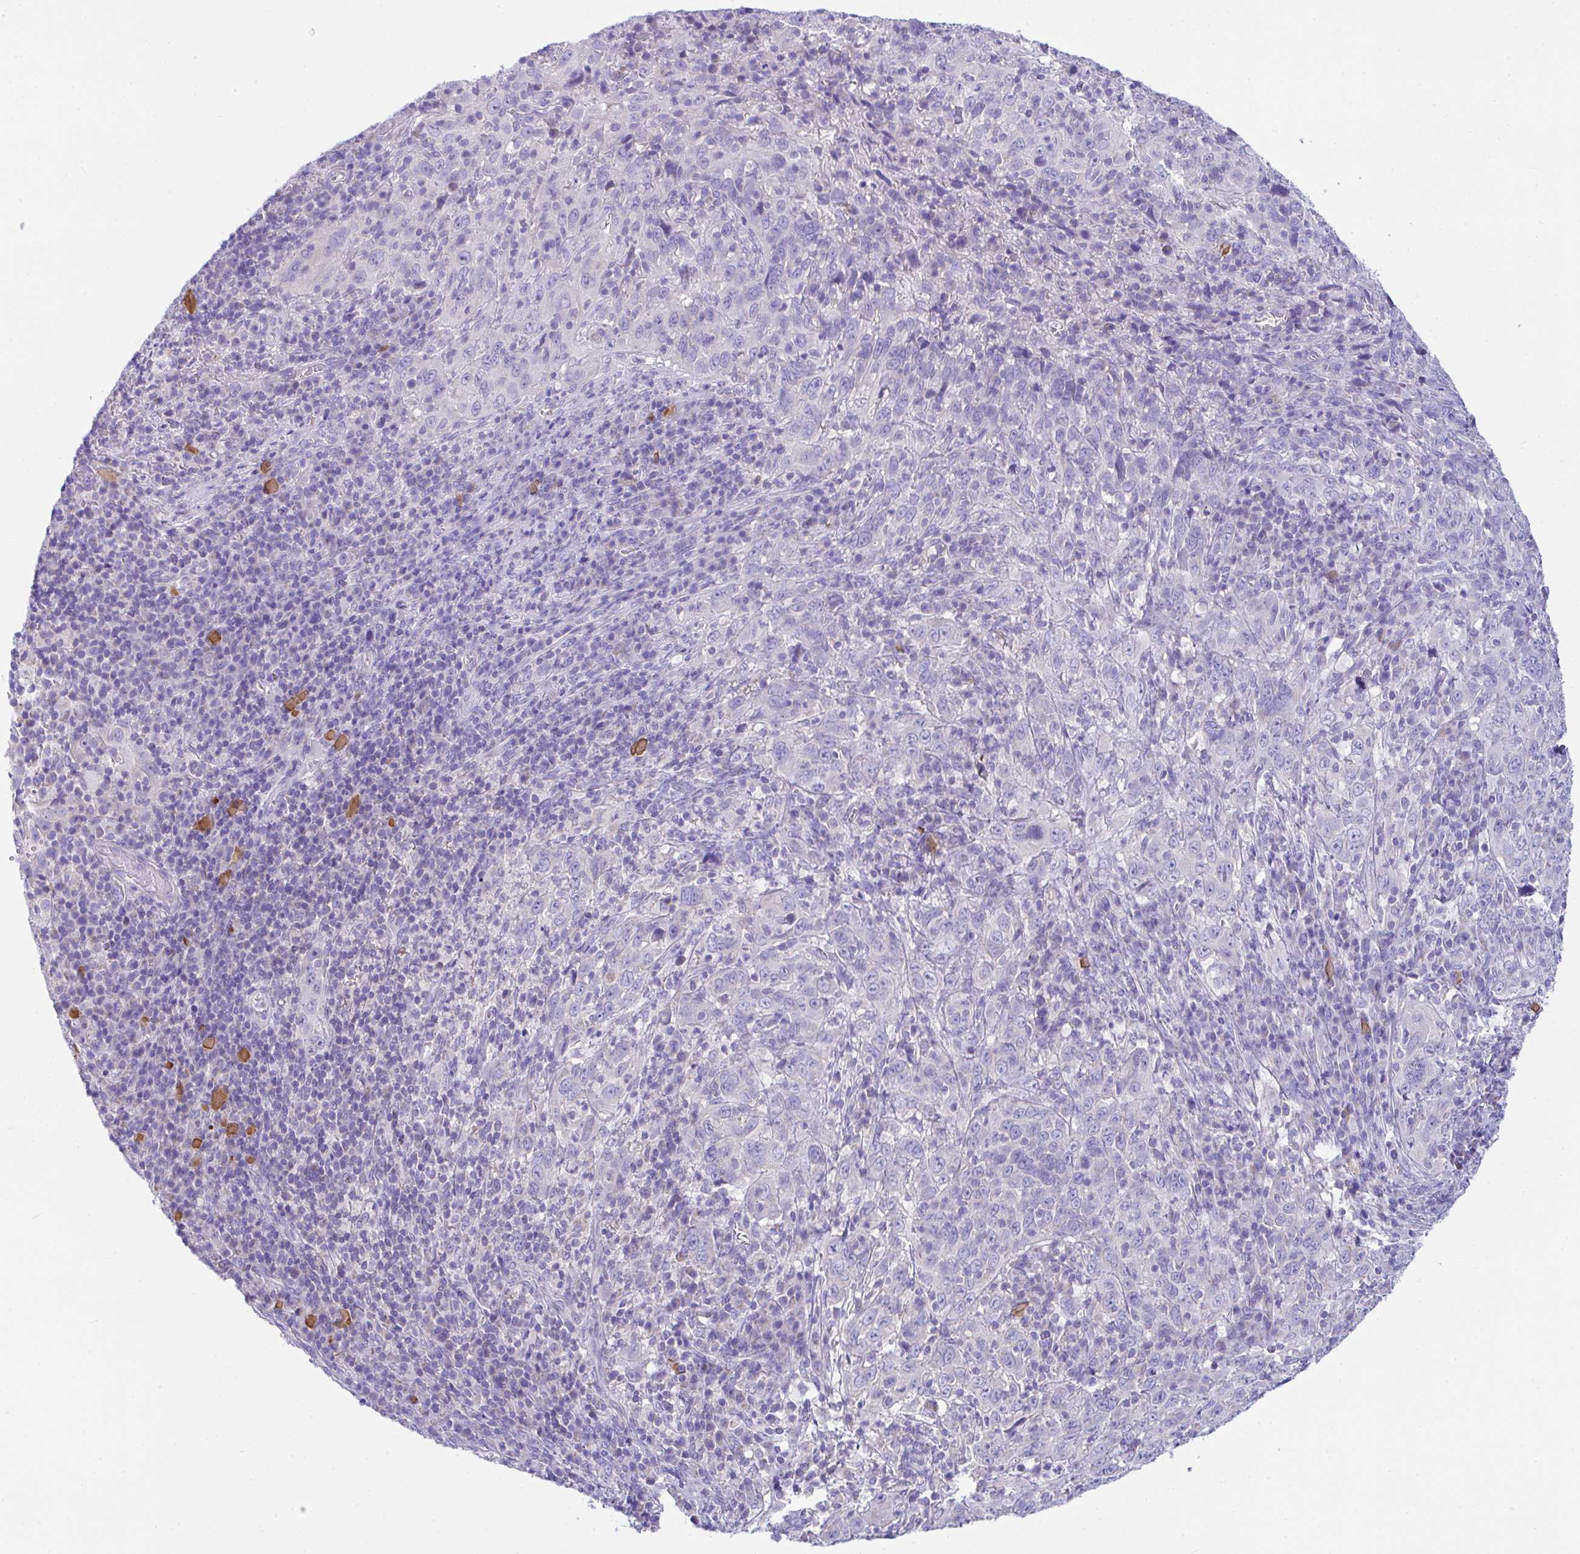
{"staining": {"intensity": "negative", "quantity": "none", "location": "none"}, "tissue": "cervical cancer", "cell_type": "Tumor cells", "image_type": "cancer", "snomed": [{"axis": "morphology", "description": "Squamous cell carcinoma, NOS"}, {"axis": "topography", "description": "Cervix"}], "caption": "Immunohistochemical staining of human cervical squamous cell carcinoma displays no significant staining in tumor cells.", "gene": "NLRP8", "patient": {"sex": "female", "age": 46}}